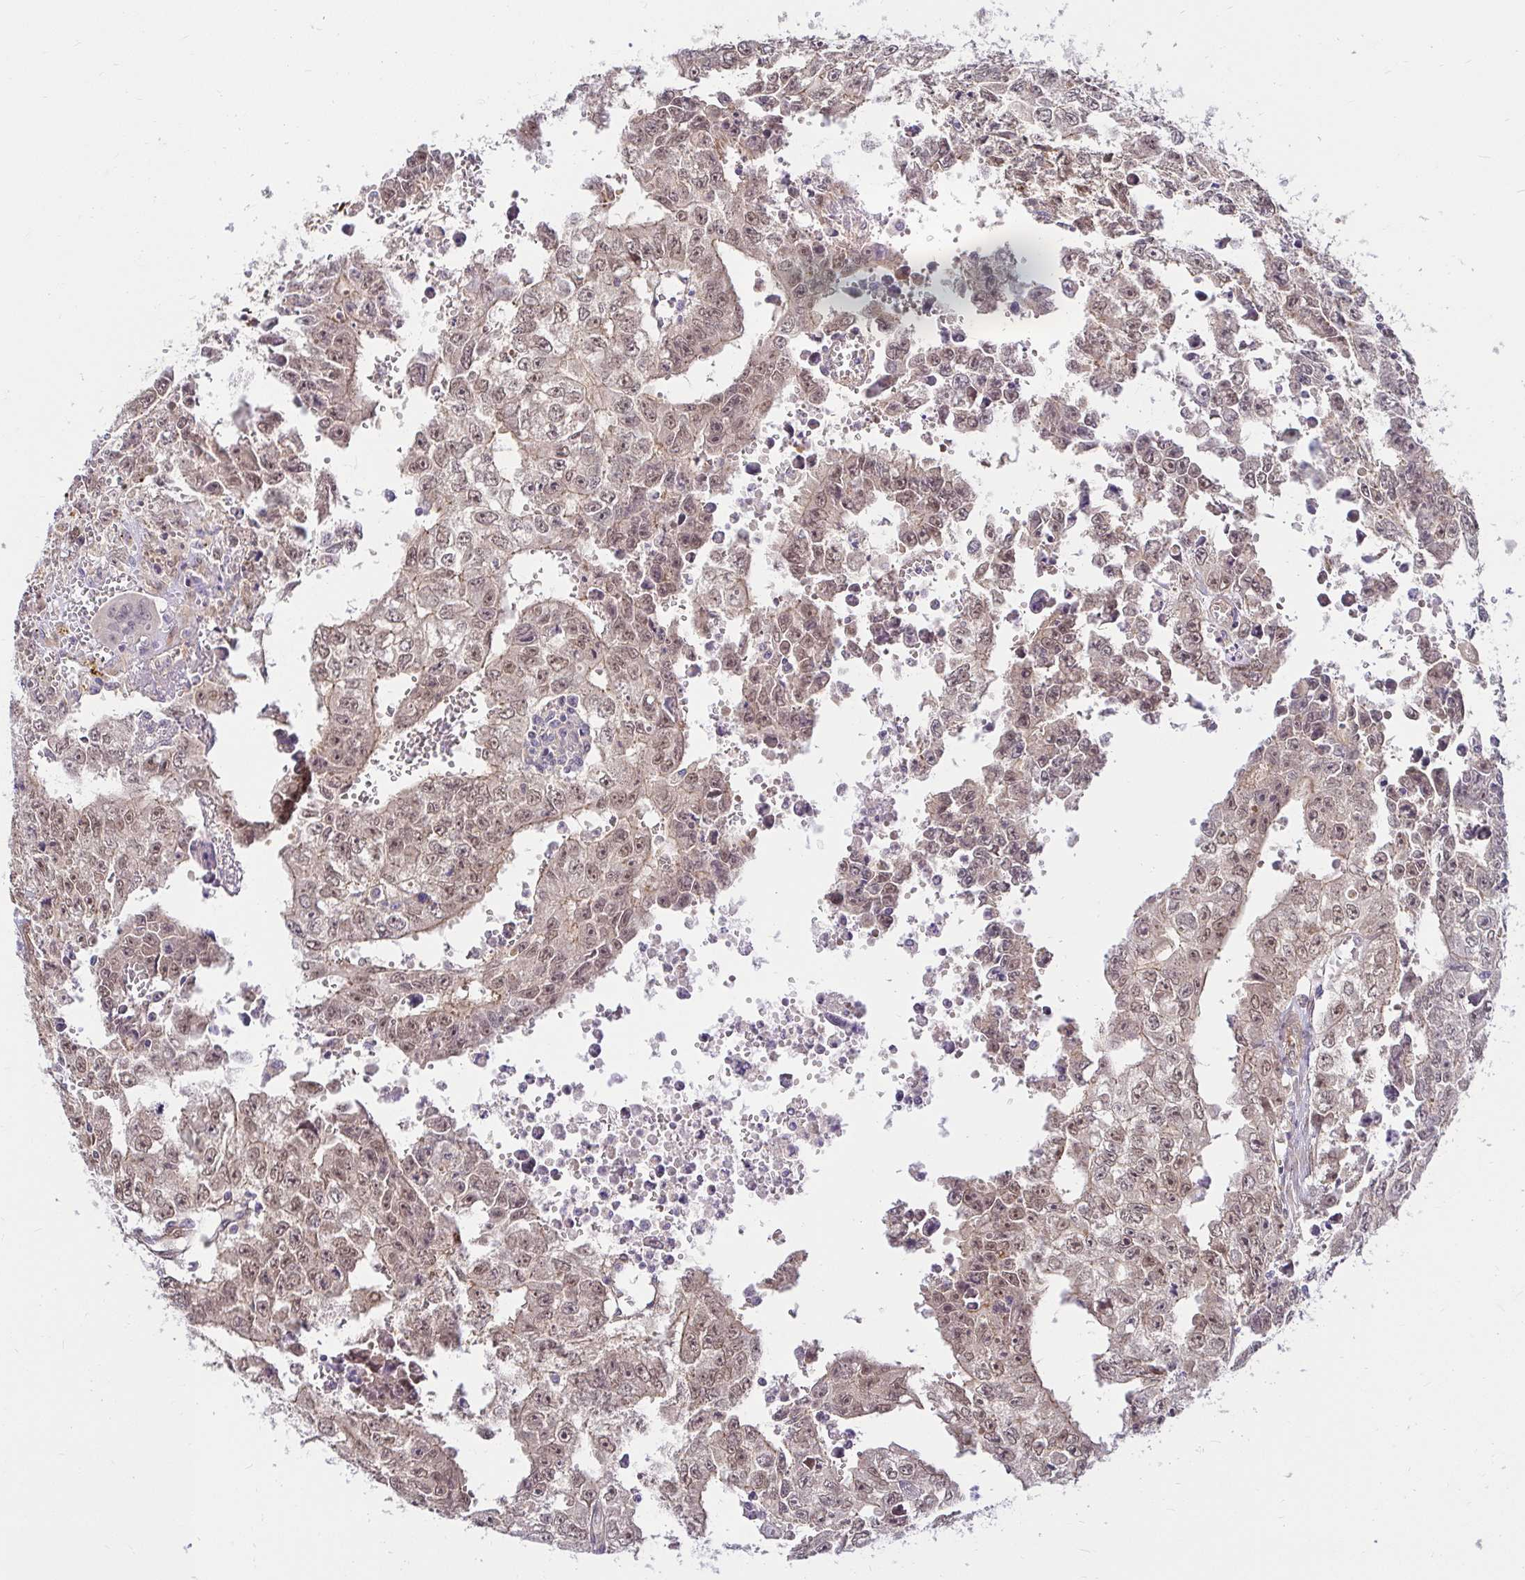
{"staining": {"intensity": "moderate", "quantity": ">75%", "location": "cytoplasmic/membranous,nuclear"}, "tissue": "testis cancer", "cell_type": "Tumor cells", "image_type": "cancer", "snomed": [{"axis": "morphology", "description": "Carcinoma, Embryonal, NOS"}, {"axis": "morphology", "description": "Teratoma, malignant, NOS"}, {"axis": "topography", "description": "Testis"}], "caption": "IHC micrograph of neoplastic tissue: human malignant teratoma (testis) stained using immunohistochemistry exhibits medium levels of moderate protein expression localized specifically in the cytoplasmic/membranous and nuclear of tumor cells, appearing as a cytoplasmic/membranous and nuclear brown color.", "gene": "YAP1", "patient": {"sex": "male", "age": 24}}